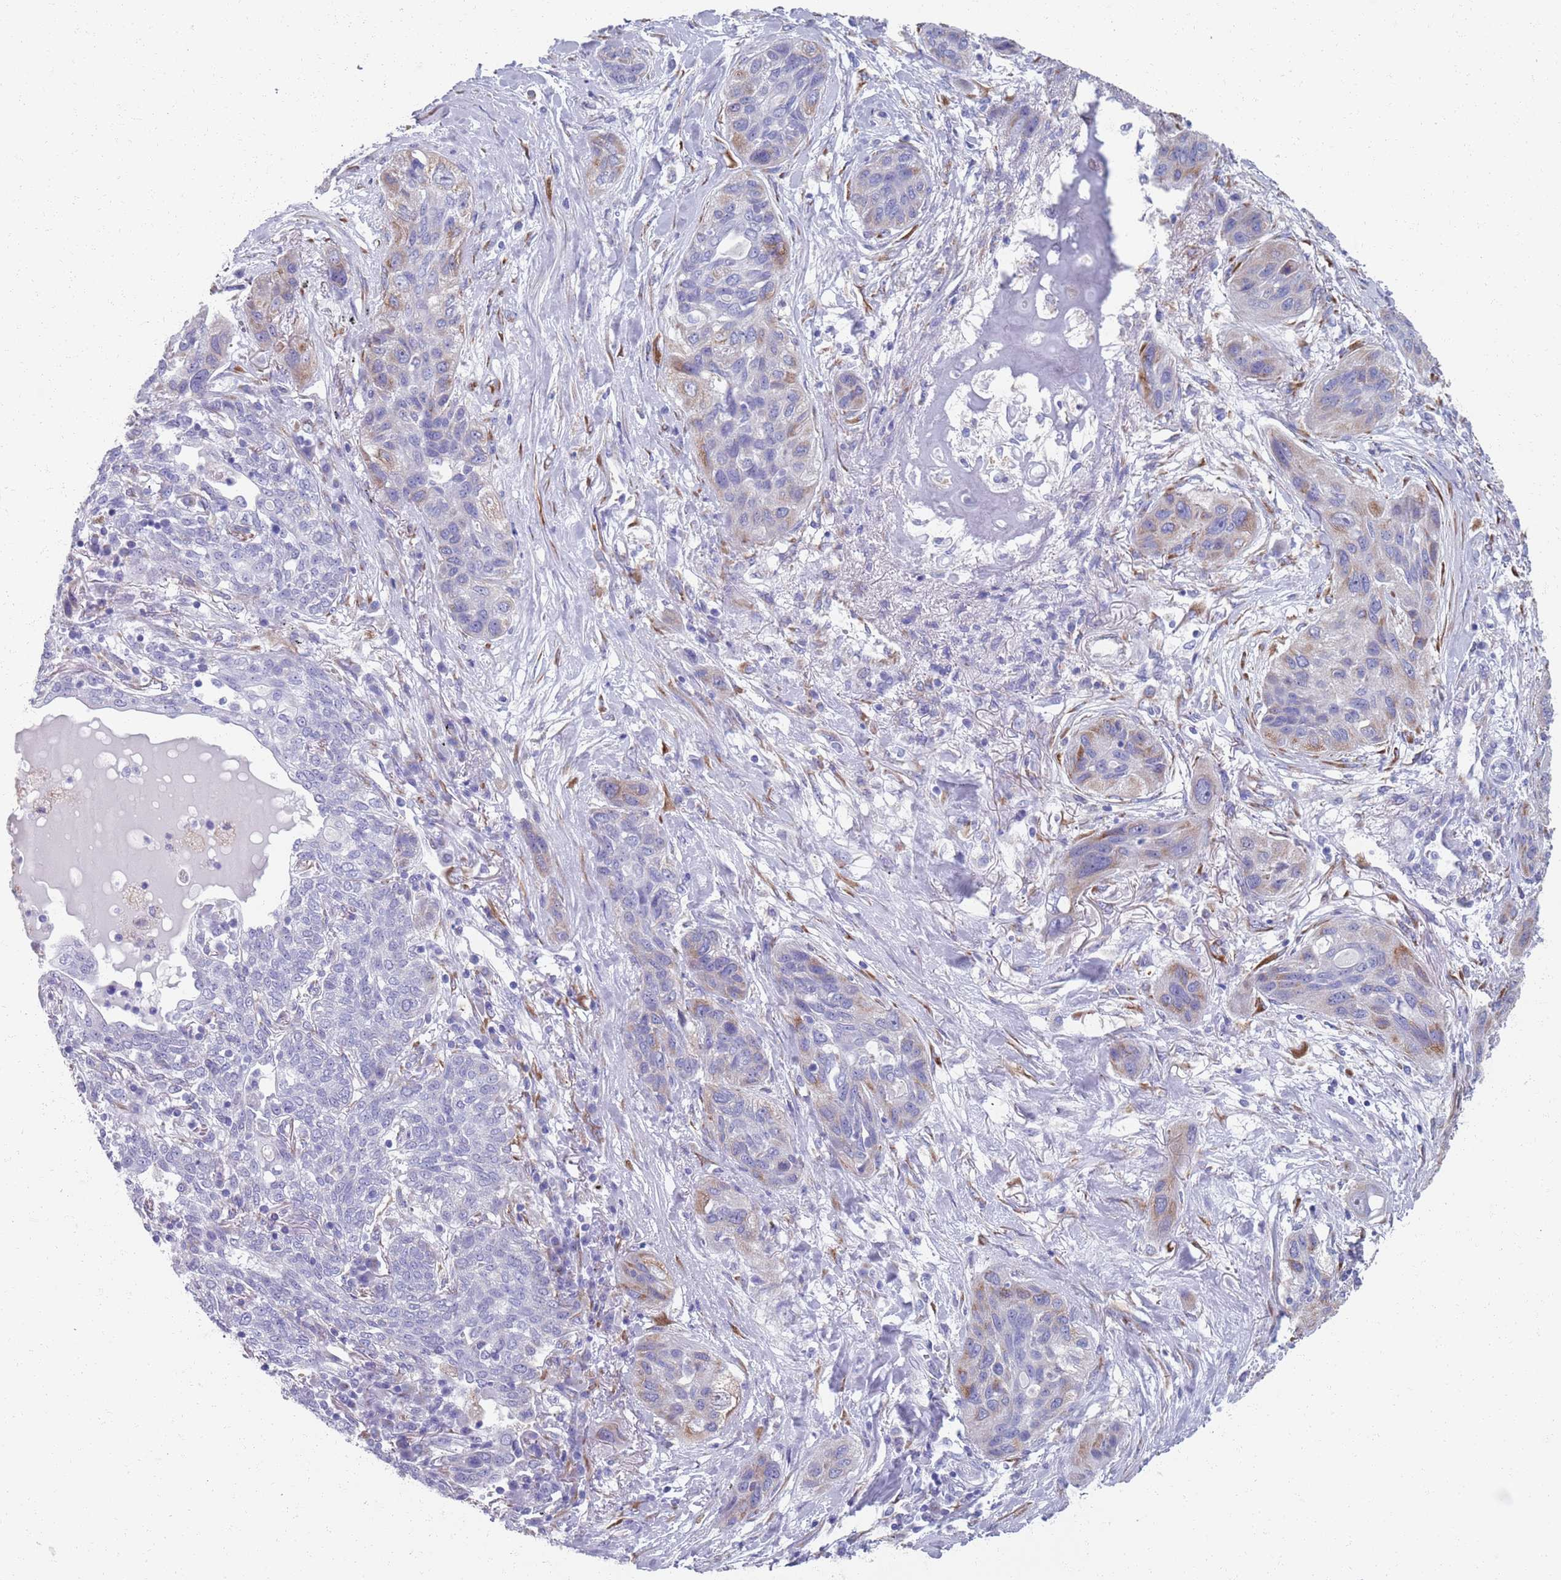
{"staining": {"intensity": "moderate", "quantity": "<25%", "location": "cytoplasmic/membranous"}, "tissue": "lung cancer", "cell_type": "Tumor cells", "image_type": "cancer", "snomed": [{"axis": "morphology", "description": "Squamous cell carcinoma, NOS"}, {"axis": "topography", "description": "Lung"}], "caption": "Immunohistochemical staining of human lung cancer (squamous cell carcinoma) reveals low levels of moderate cytoplasmic/membranous protein positivity in about <25% of tumor cells.", "gene": "PLOD1", "patient": {"sex": "female", "age": 70}}